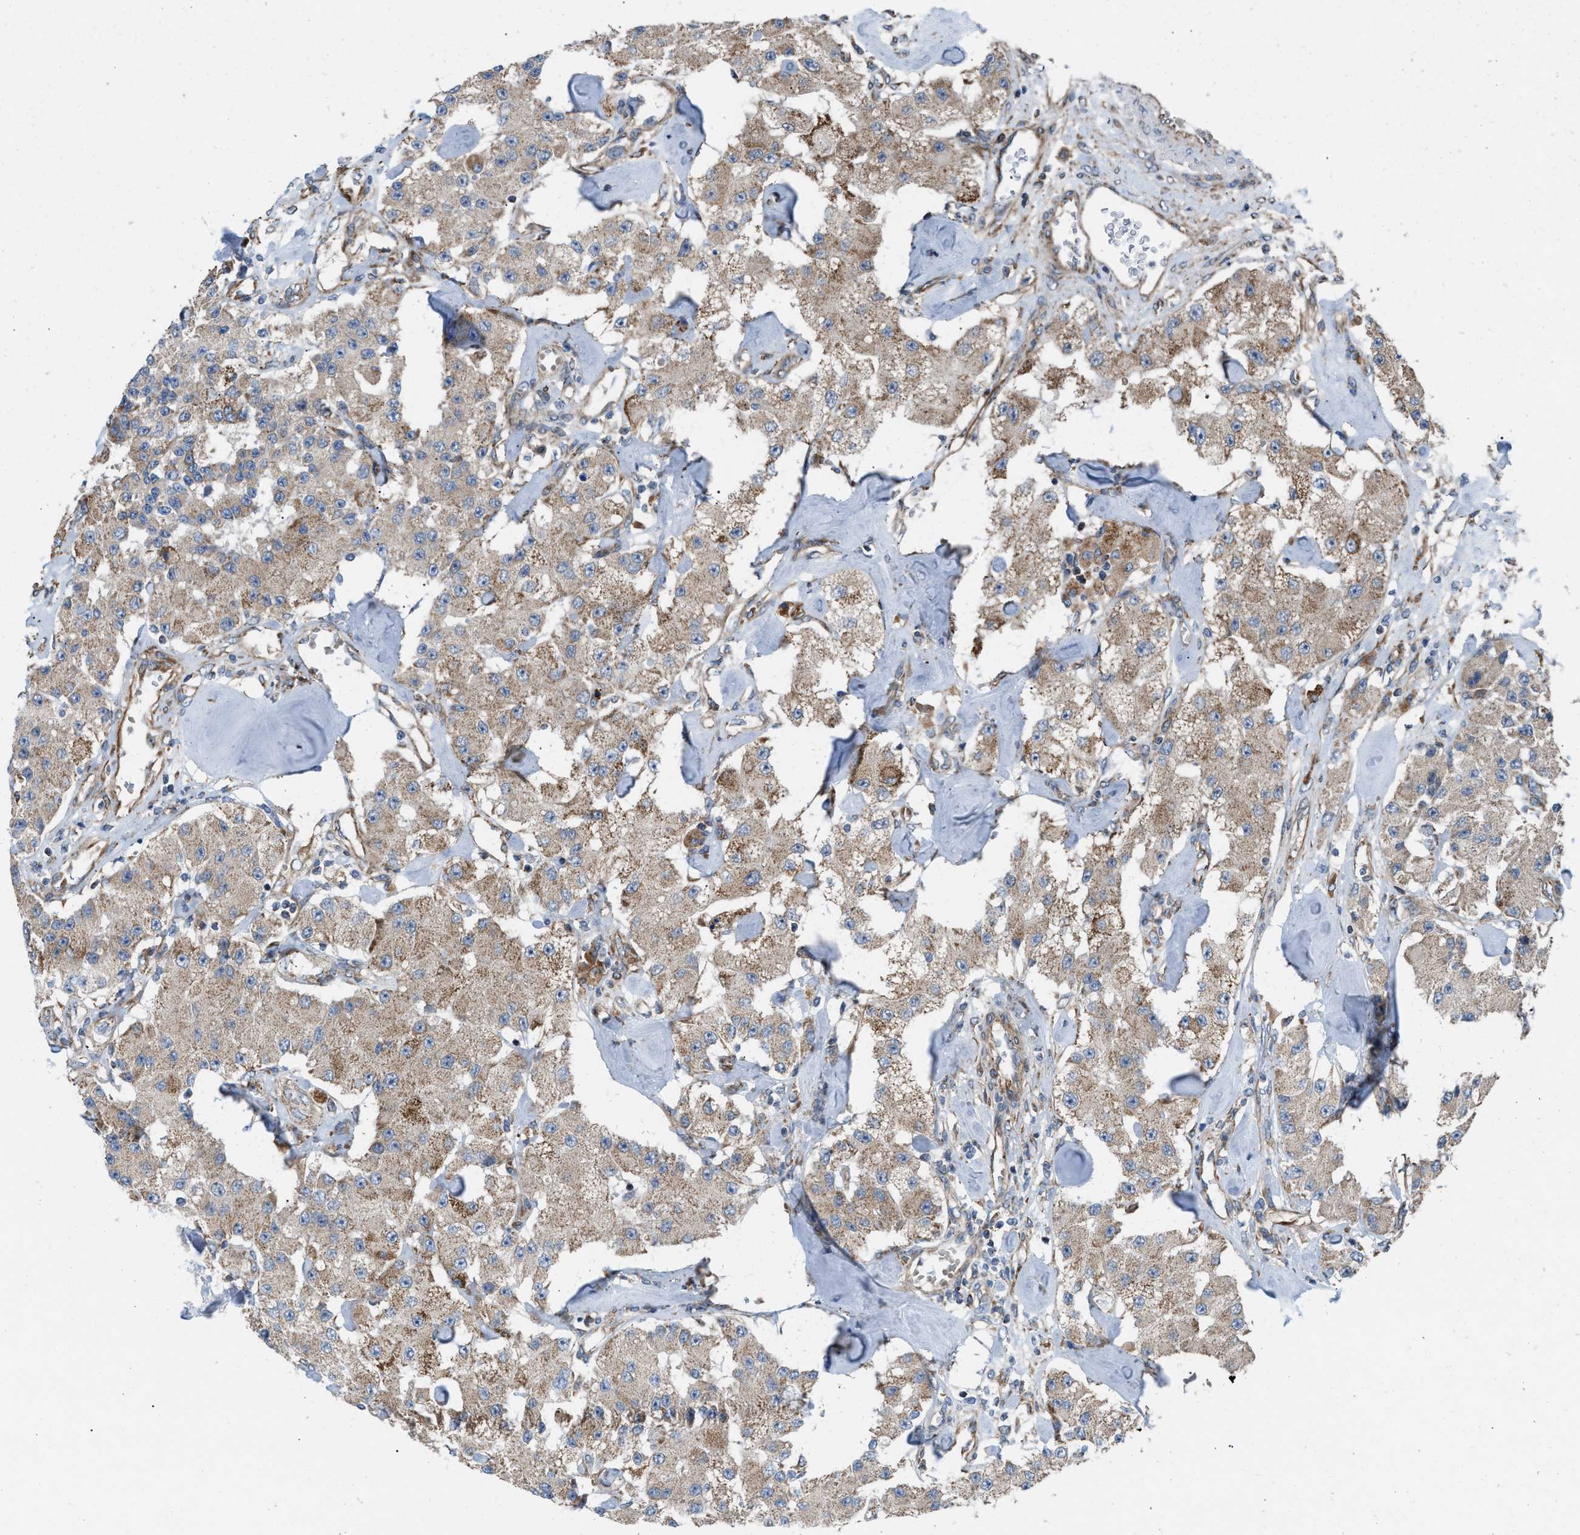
{"staining": {"intensity": "weak", "quantity": "25%-75%", "location": "cytoplasmic/membranous"}, "tissue": "carcinoid", "cell_type": "Tumor cells", "image_type": "cancer", "snomed": [{"axis": "morphology", "description": "Carcinoid, malignant, NOS"}, {"axis": "topography", "description": "Pancreas"}], "caption": "Protein positivity by IHC reveals weak cytoplasmic/membranous expression in approximately 25%-75% of tumor cells in carcinoid. (DAB = brown stain, brightfield microscopy at high magnification).", "gene": "SLC10A3", "patient": {"sex": "male", "age": 41}}